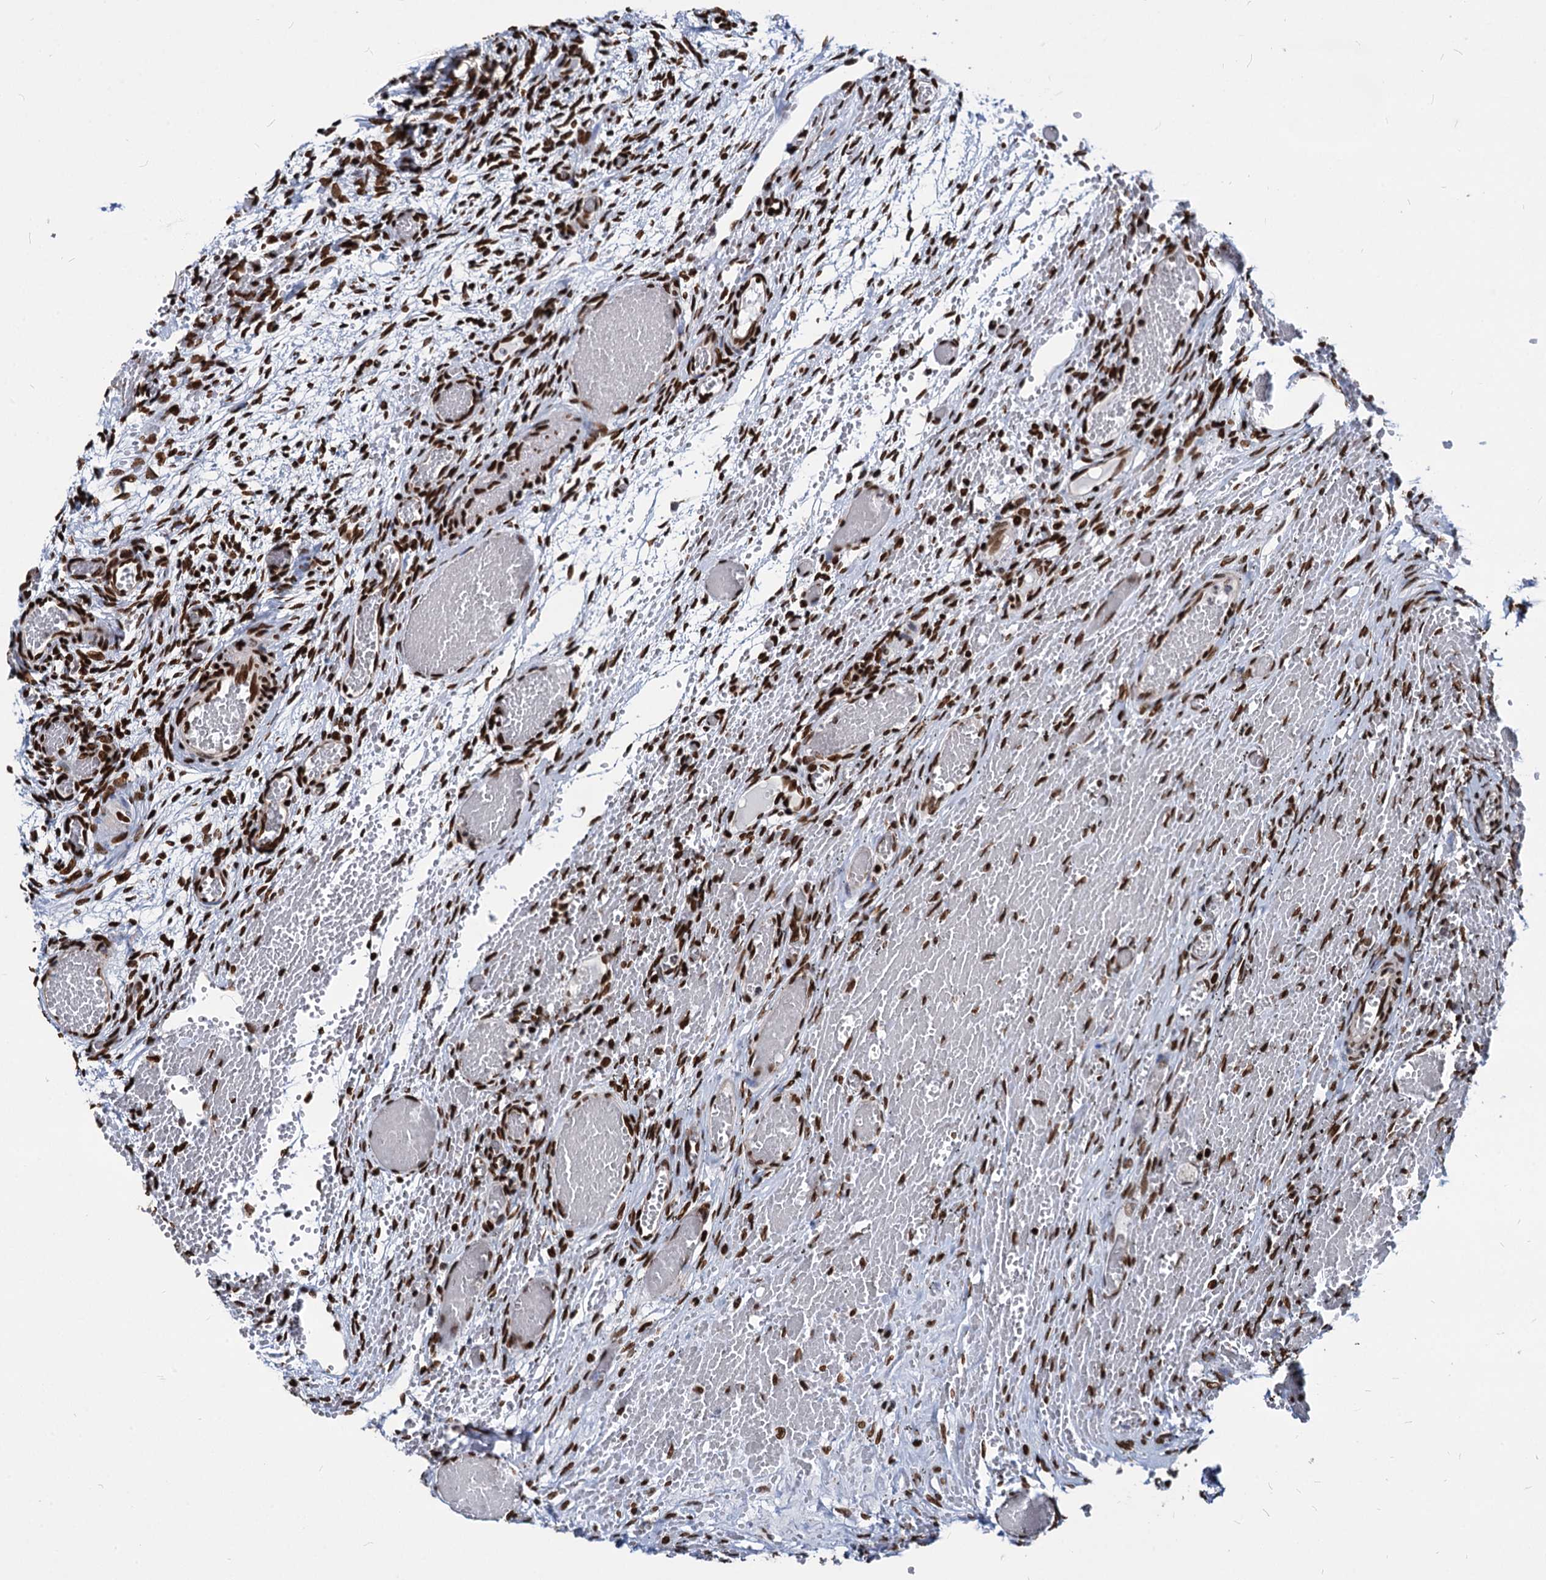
{"staining": {"intensity": "strong", "quantity": ">75%", "location": "nuclear"}, "tissue": "ovary", "cell_type": "Follicle cells", "image_type": "normal", "snomed": [{"axis": "morphology", "description": "Adenocarcinoma, NOS"}, {"axis": "topography", "description": "Endometrium"}], "caption": "A histopathology image showing strong nuclear staining in approximately >75% of follicle cells in normal ovary, as visualized by brown immunohistochemical staining.", "gene": "MECP2", "patient": {"sex": "female", "age": 32}}